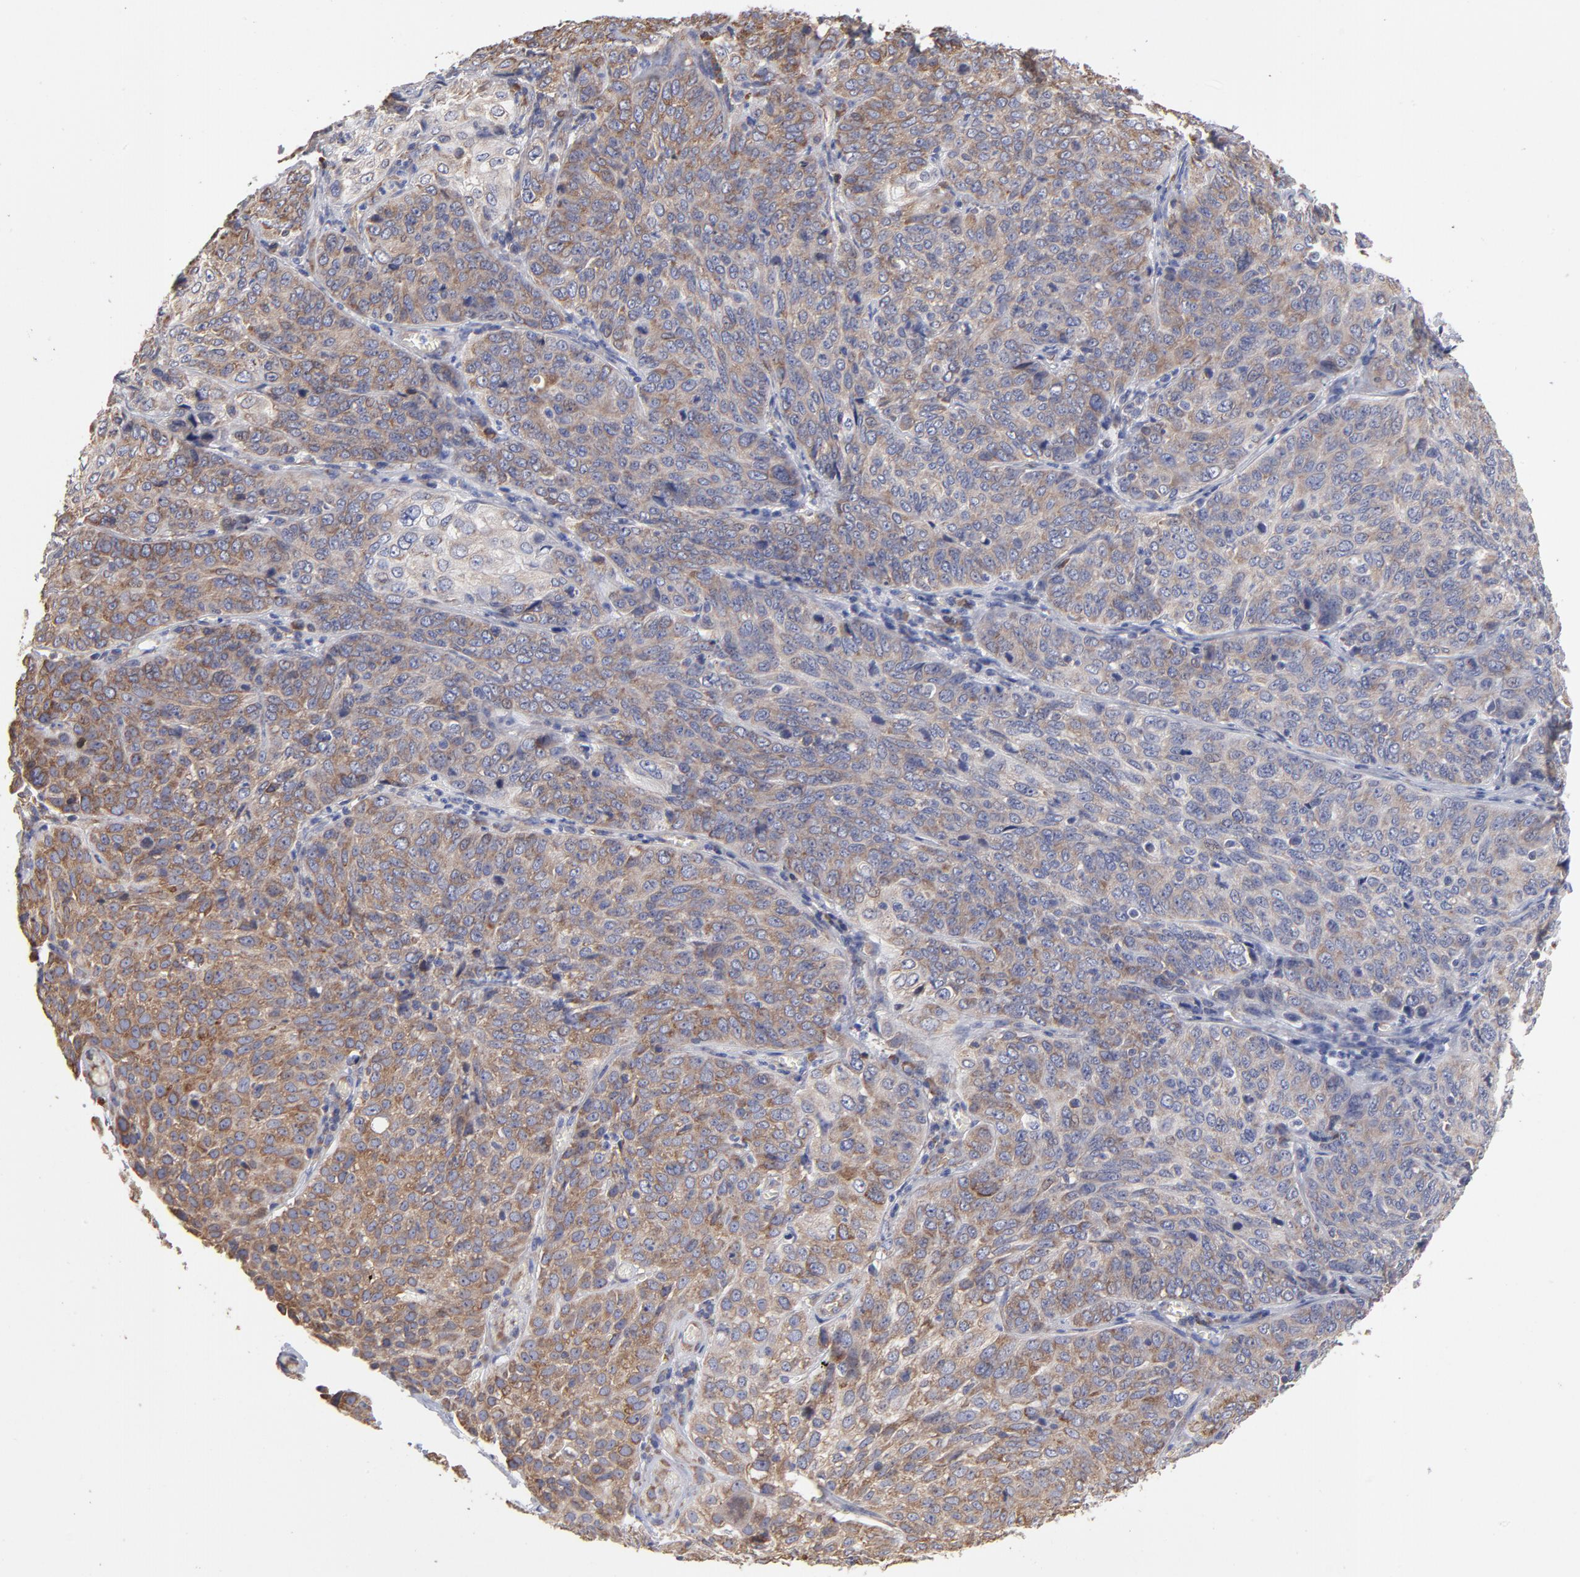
{"staining": {"intensity": "moderate", "quantity": ">75%", "location": "cytoplasmic/membranous"}, "tissue": "cervical cancer", "cell_type": "Tumor cells", "image_type": "cancer", "snomed": [{"axis": "morphology", "description": "Squamous cell carcinoma, NOS"}, {"axis": "topography", "description": "Cervix"}], "caption": "There is medium levels of moderate cytoplasmic/membranous staining in tumor cells of cervical squamous cell carcinoma, as demonstrated by immunohistochemical staining (brown color).", "gene": "RPL3", "patient": {"sex": "female", "age": 38}}